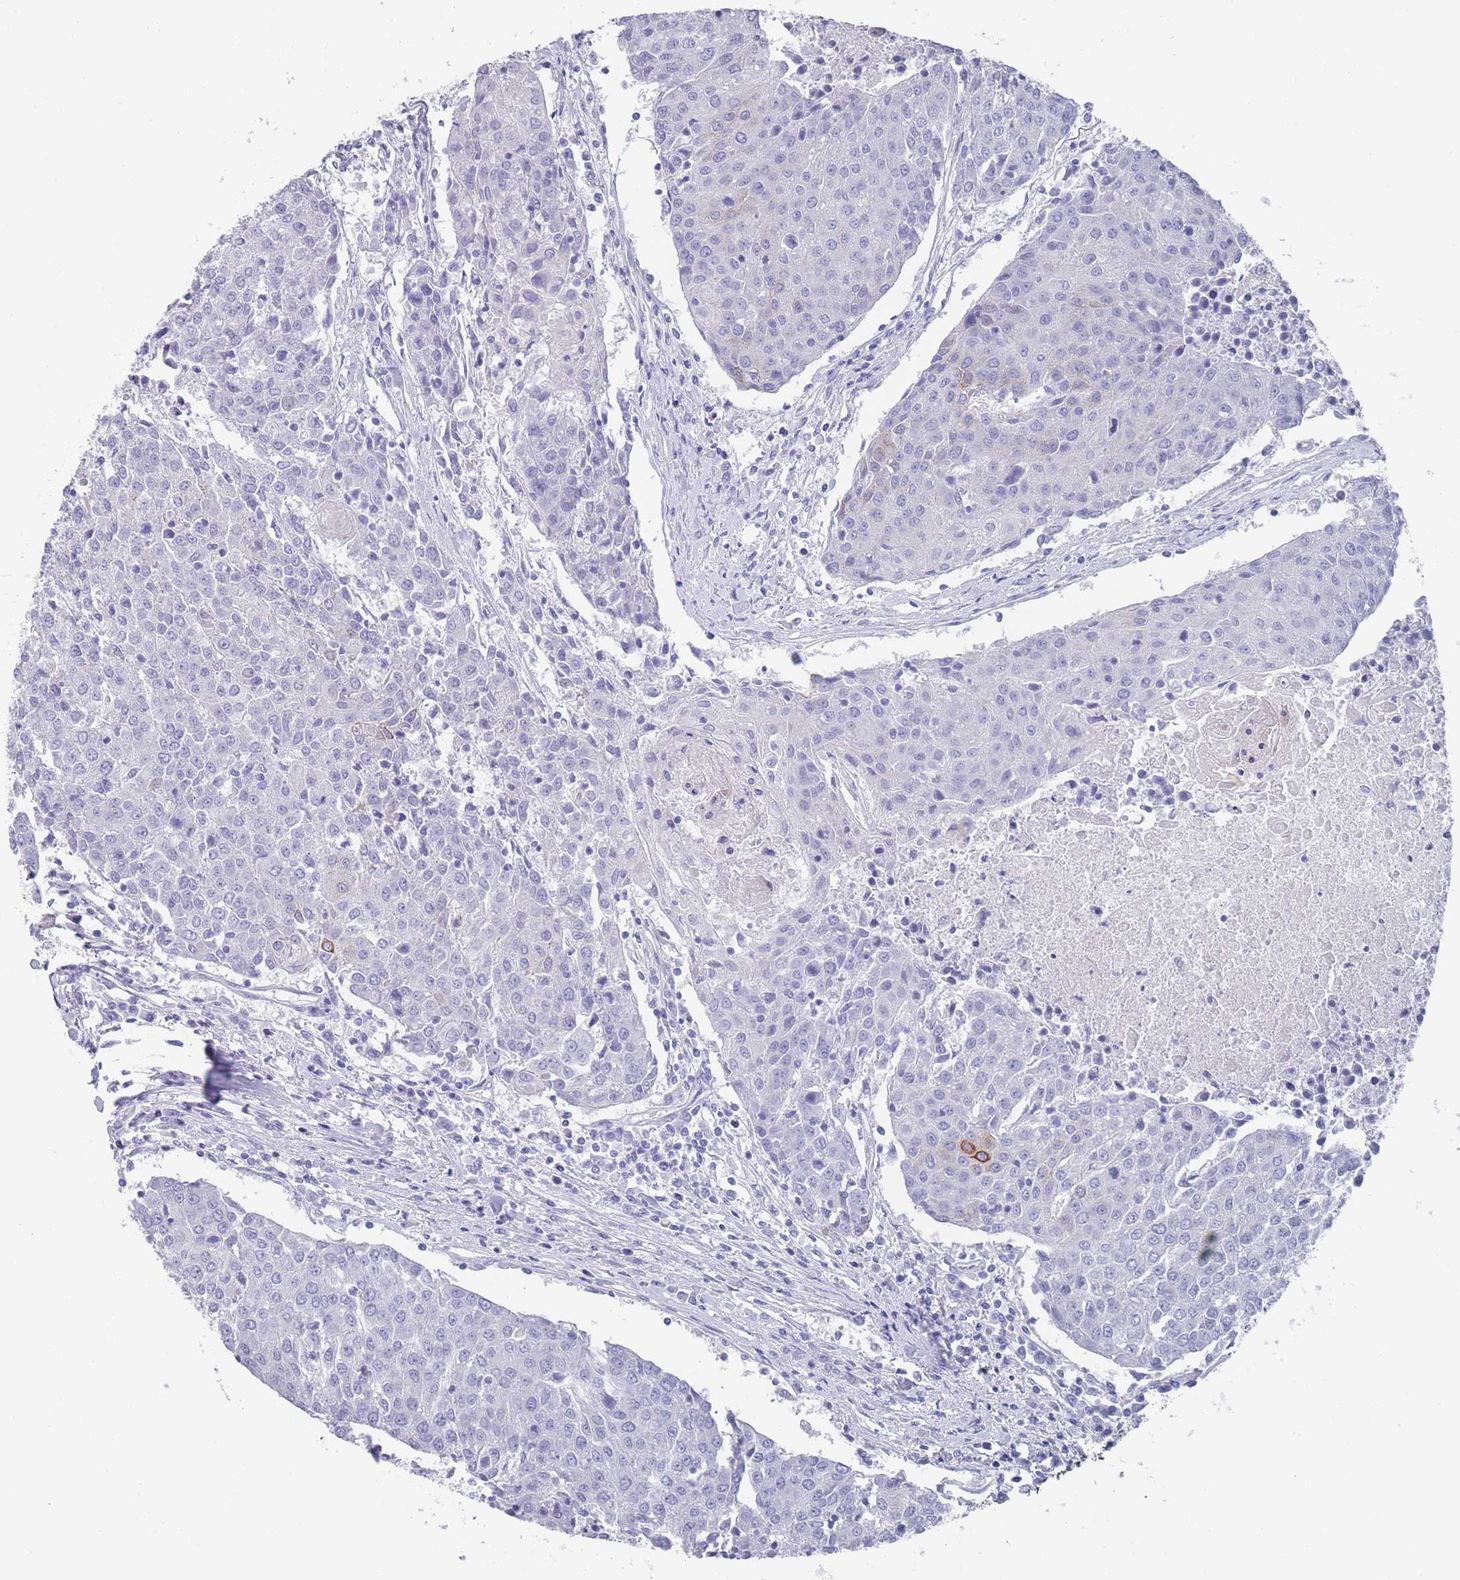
{"staining": {"intensity": "strong", "quantity": "<25%", "location": "cytoplasmic/membranous"}, "tissue": "urothelial cancer", "cell_type": "Tumor cells", "image_type": "cancer", "snomed": [{"axis": "morphology", "description": "Urothelial carcinoma, High grade"}, {"axis": "topography", "description": "Urinary bladder"}], "caption": "High-grade urothelial carcinoma tissue shows strong cytoplasmic/membranous expression in approximately <25% of tumor cells The staining is performed using DAB brown chromogen to label protein expression. The nuclei are counter-stained blue using hematoxylin.", "gene": "RAB2B", "patient": {"sex": "female", "age": 85}}